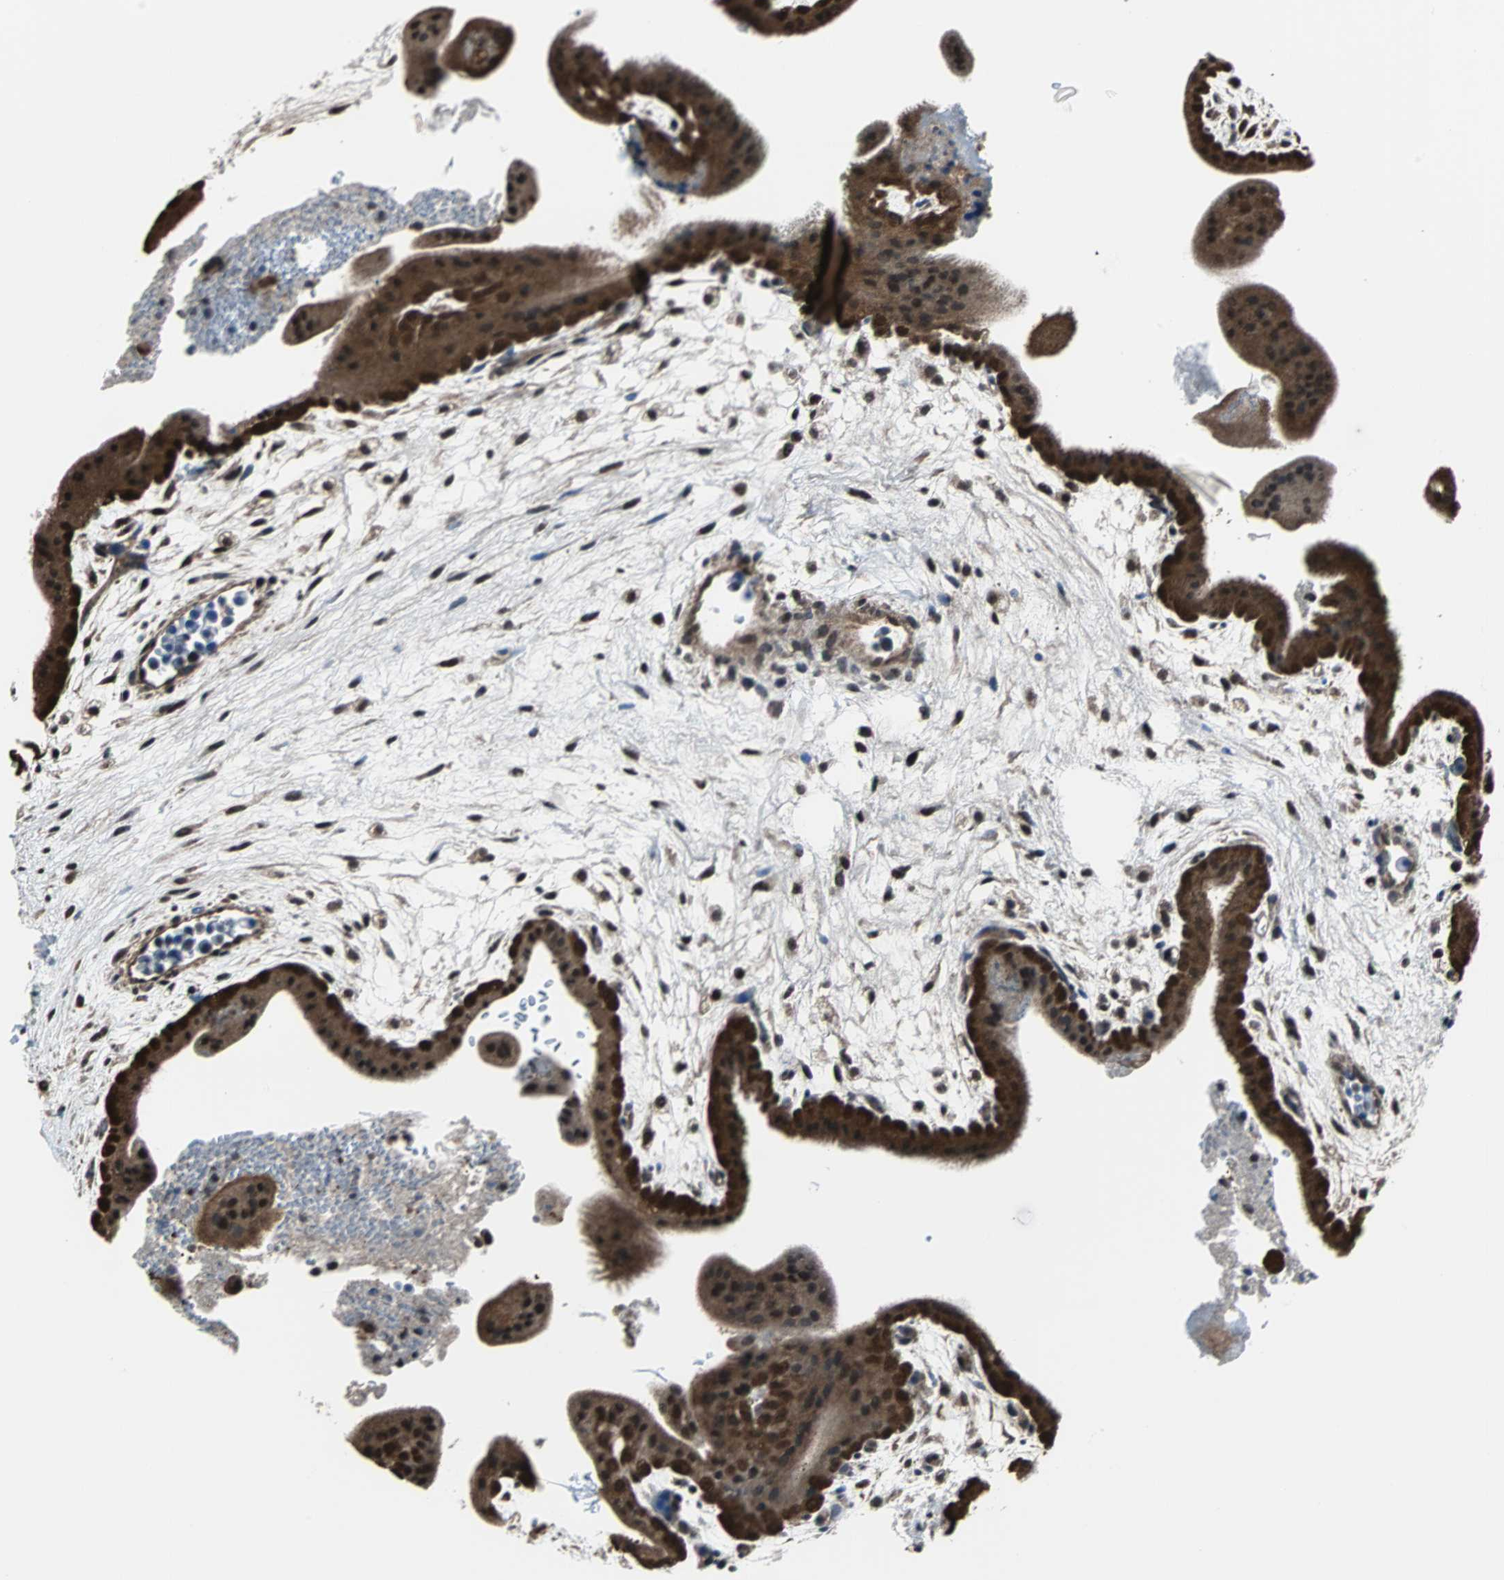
{"staining": {"intensity": "strong", "quantity": ">75%", "location": "cytoplasmic/membranous,nuclear"}, "tissue": "placenta", "cell_type": "Trophoblastic cells", "image_type": "normal", "snomed": [{"axis": "morphology", "description": "Normal tissue, NOS"}, {"axis": "topography", "description": "Placenta"}], "caption": "Placenta was stained to show a protein in brown. There is high levels of strong cytoplasmic/membranous,nuclear expression in approximately >75% of trophoblastic cells. (IHC, brightfield microscopy, high magnification).", "gene": "VCP", "patient": {"sex": "female", "age": 35}}